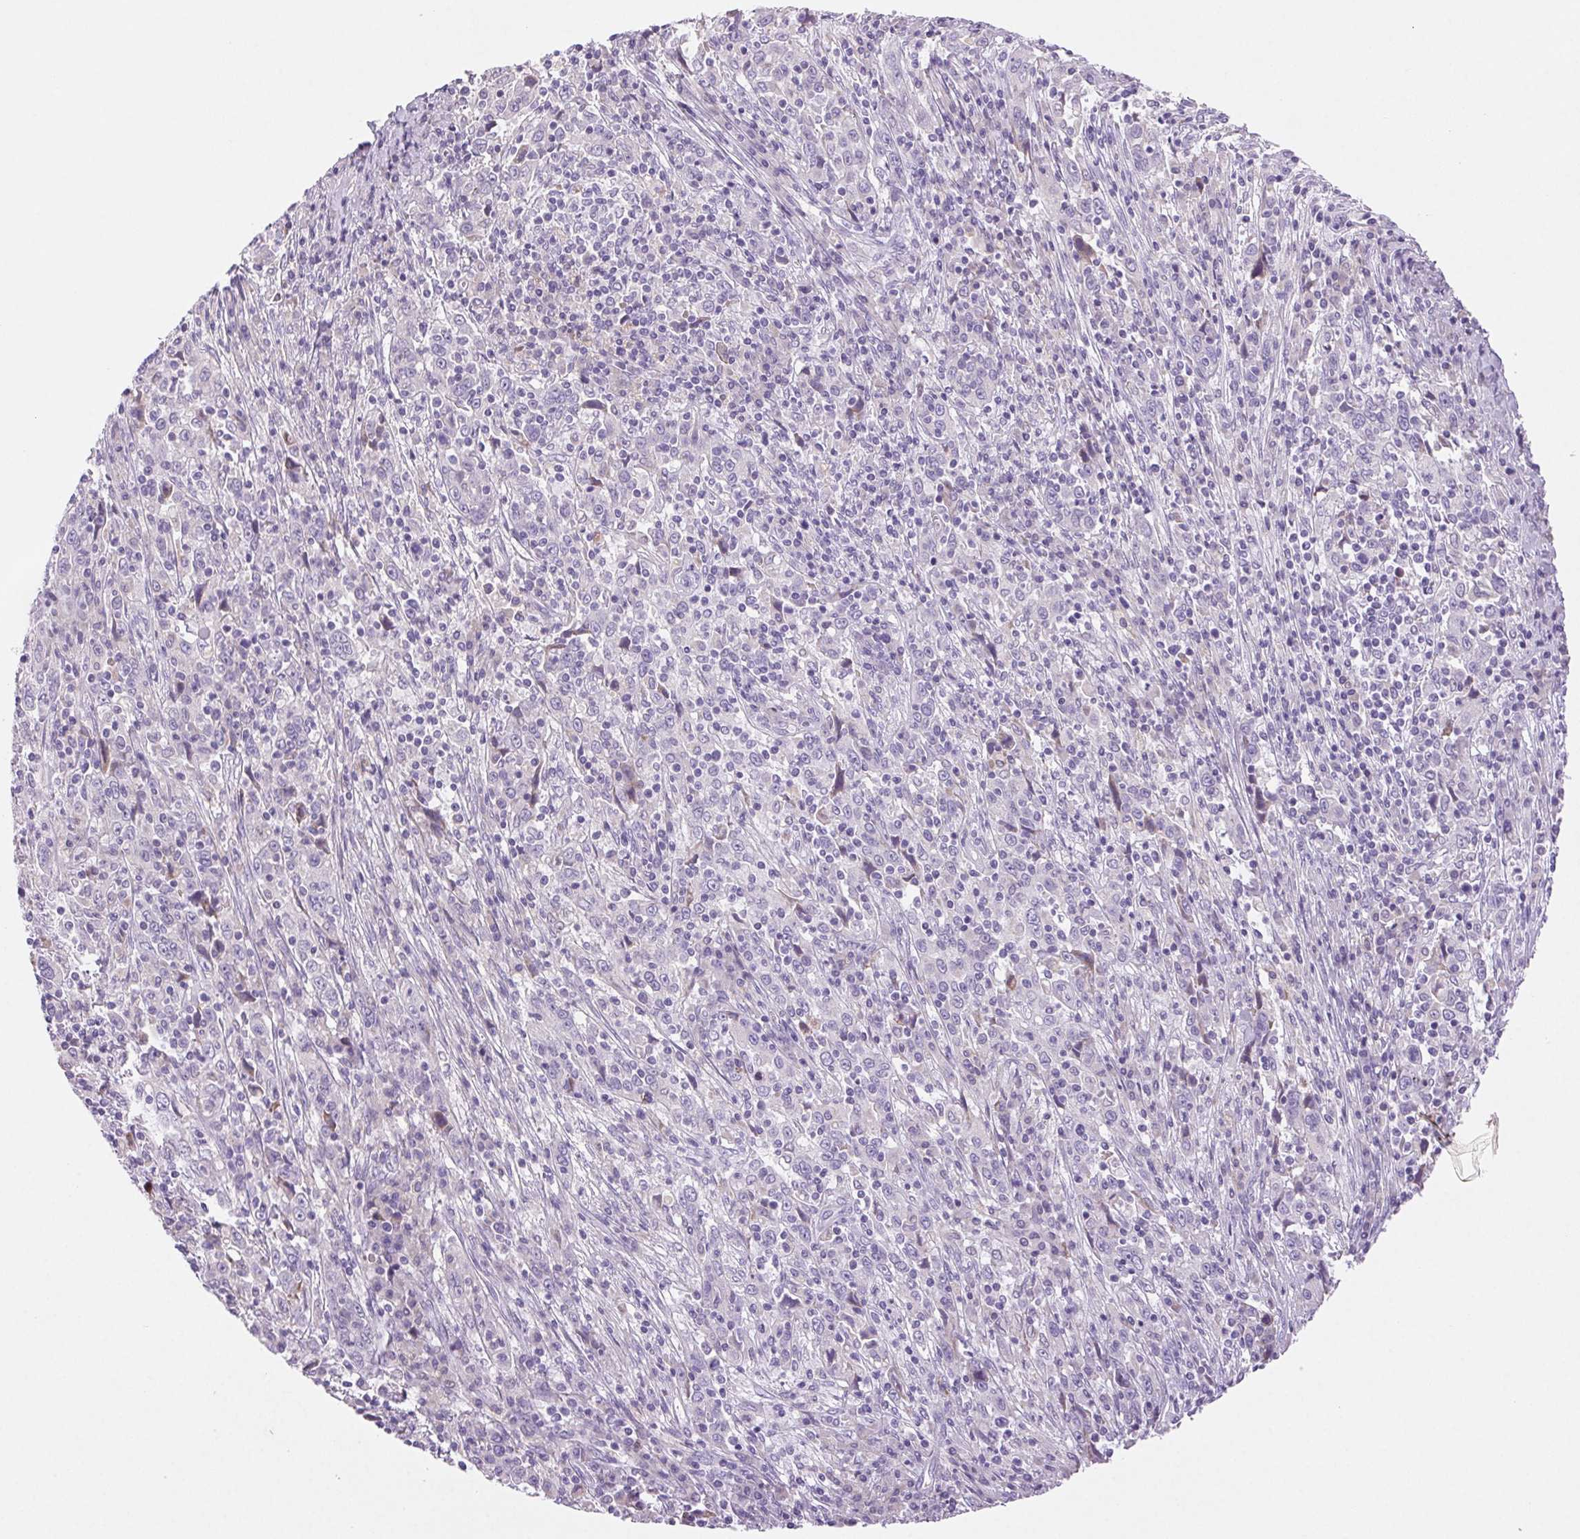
{"staining": {"intensity": "negative", "quantity": "none", "location": "none"}, "tissue": "cervical cancer", "cell_type": "Tumor cells", "image_type": "cancer", "snomed": [{"axis": "morphology", "description": "Squamous cell carcinoma, NOS"}, {"axis": "topography", "description": "Cervix"}], "caption": "A high-resolution histopathology image shows IHC staining of cervical cancer, which displays no significant staining in tumor cells. (IHC, brightfield microscopy, high magnification).", "gene": "ARHGAP11B", "patient": {"sex": "female", "age": 46}}